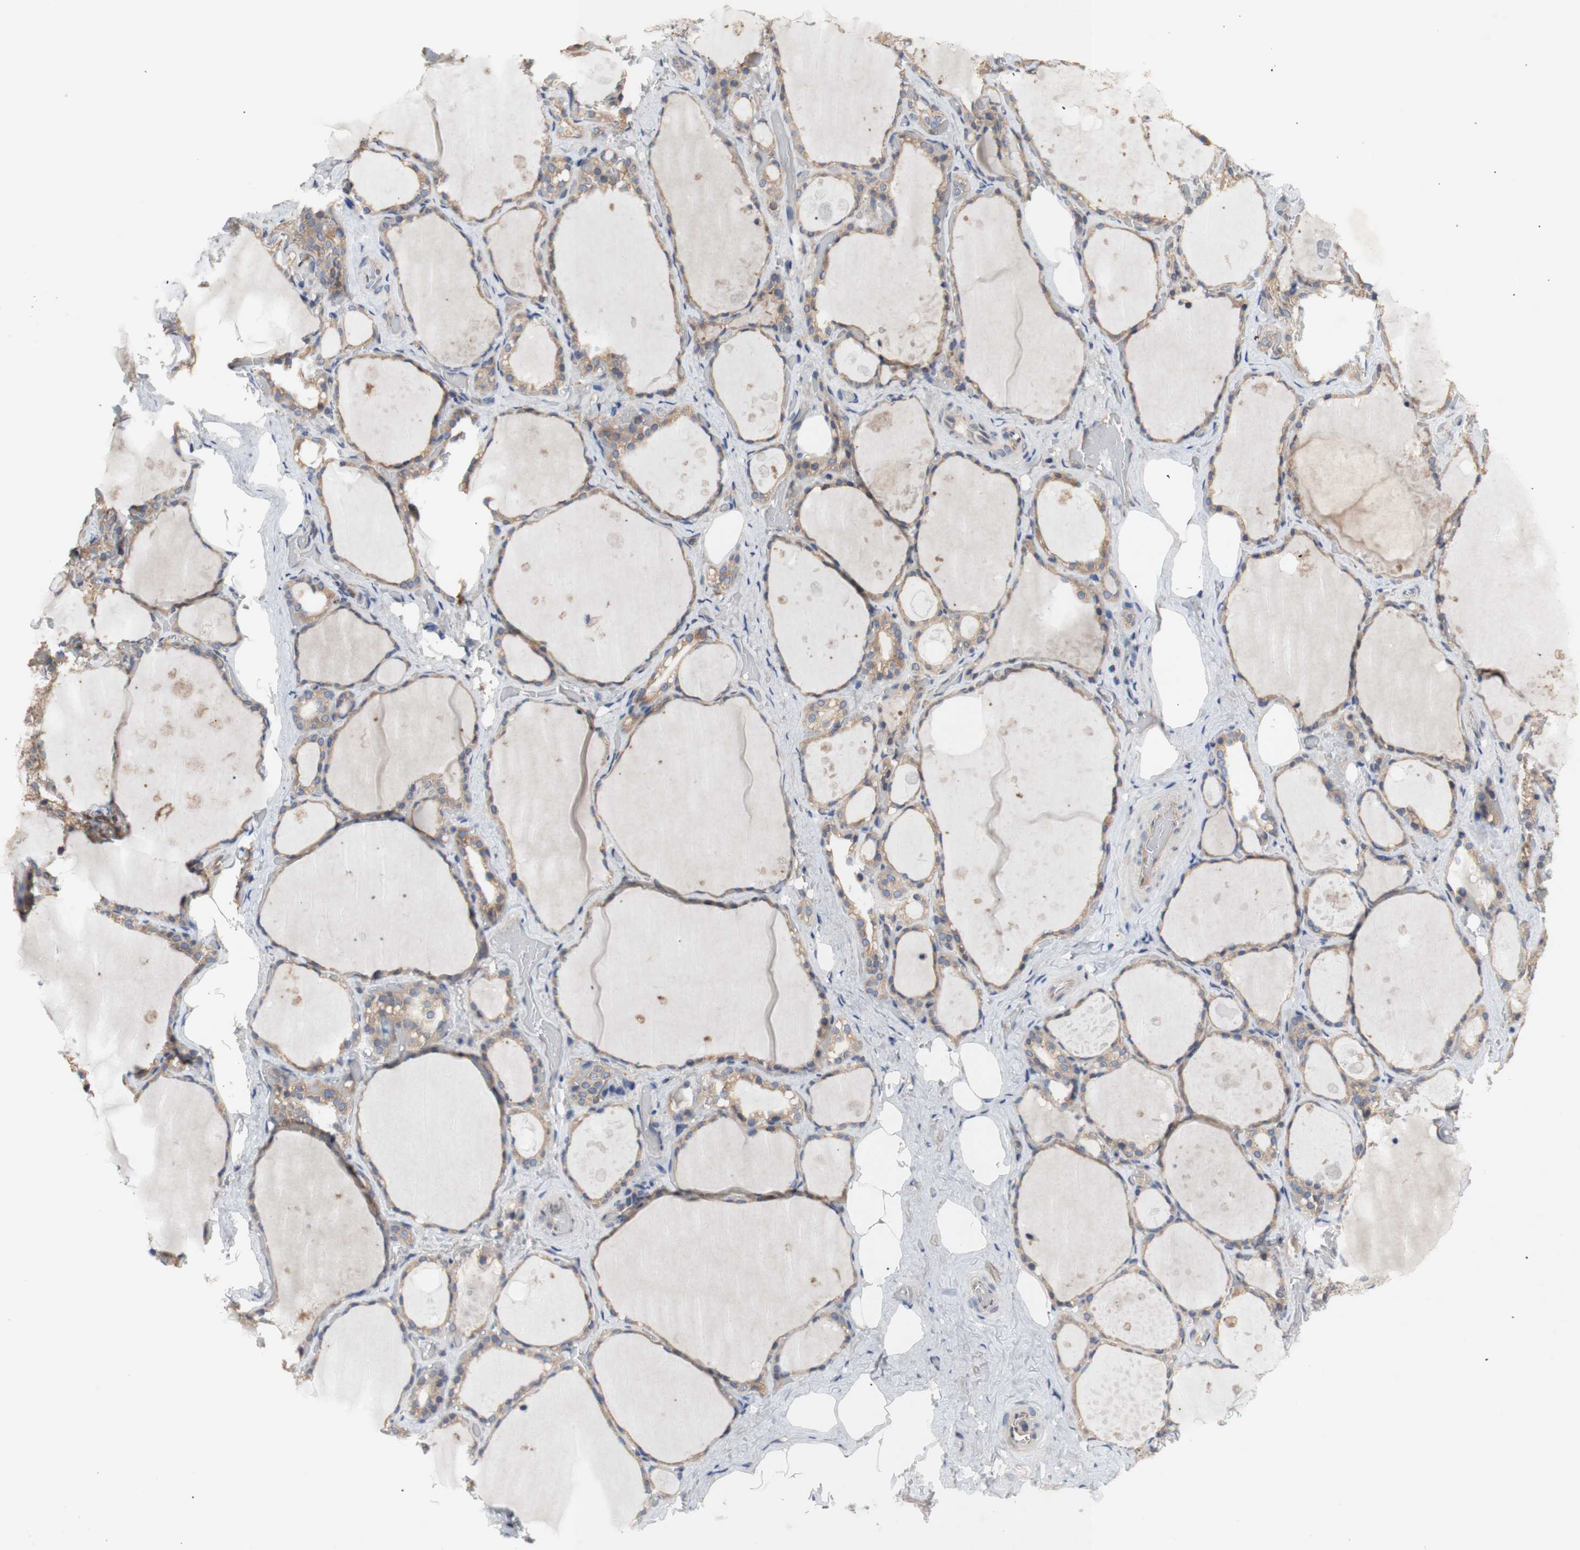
{"staining": {"intensity": "moderate", "quantity": ">75%", "location": "cytoplasmic/membranous"}, "tissue": "thyroid gland", "cell_type": "Glandular cells", "image_type": "normal", "snomed": [{"axis": "morphology", "description": "Normal tissue, NOS"}, {"axis": "topography", "description": "Thyroid gland"}], "caption": "High-magnification brightfield microscopy of normal thyroid gland stained with DAB (3,3'-diaminobenzidine) (brown) and counterstained with hematoxylin (blue). glandular cells exhibit moderate cytoplasmic/membranous positivity is seen in approximately>75% of cells.", "gene": "IKBKG", "patient": {"sex": "male", "age": 61}}